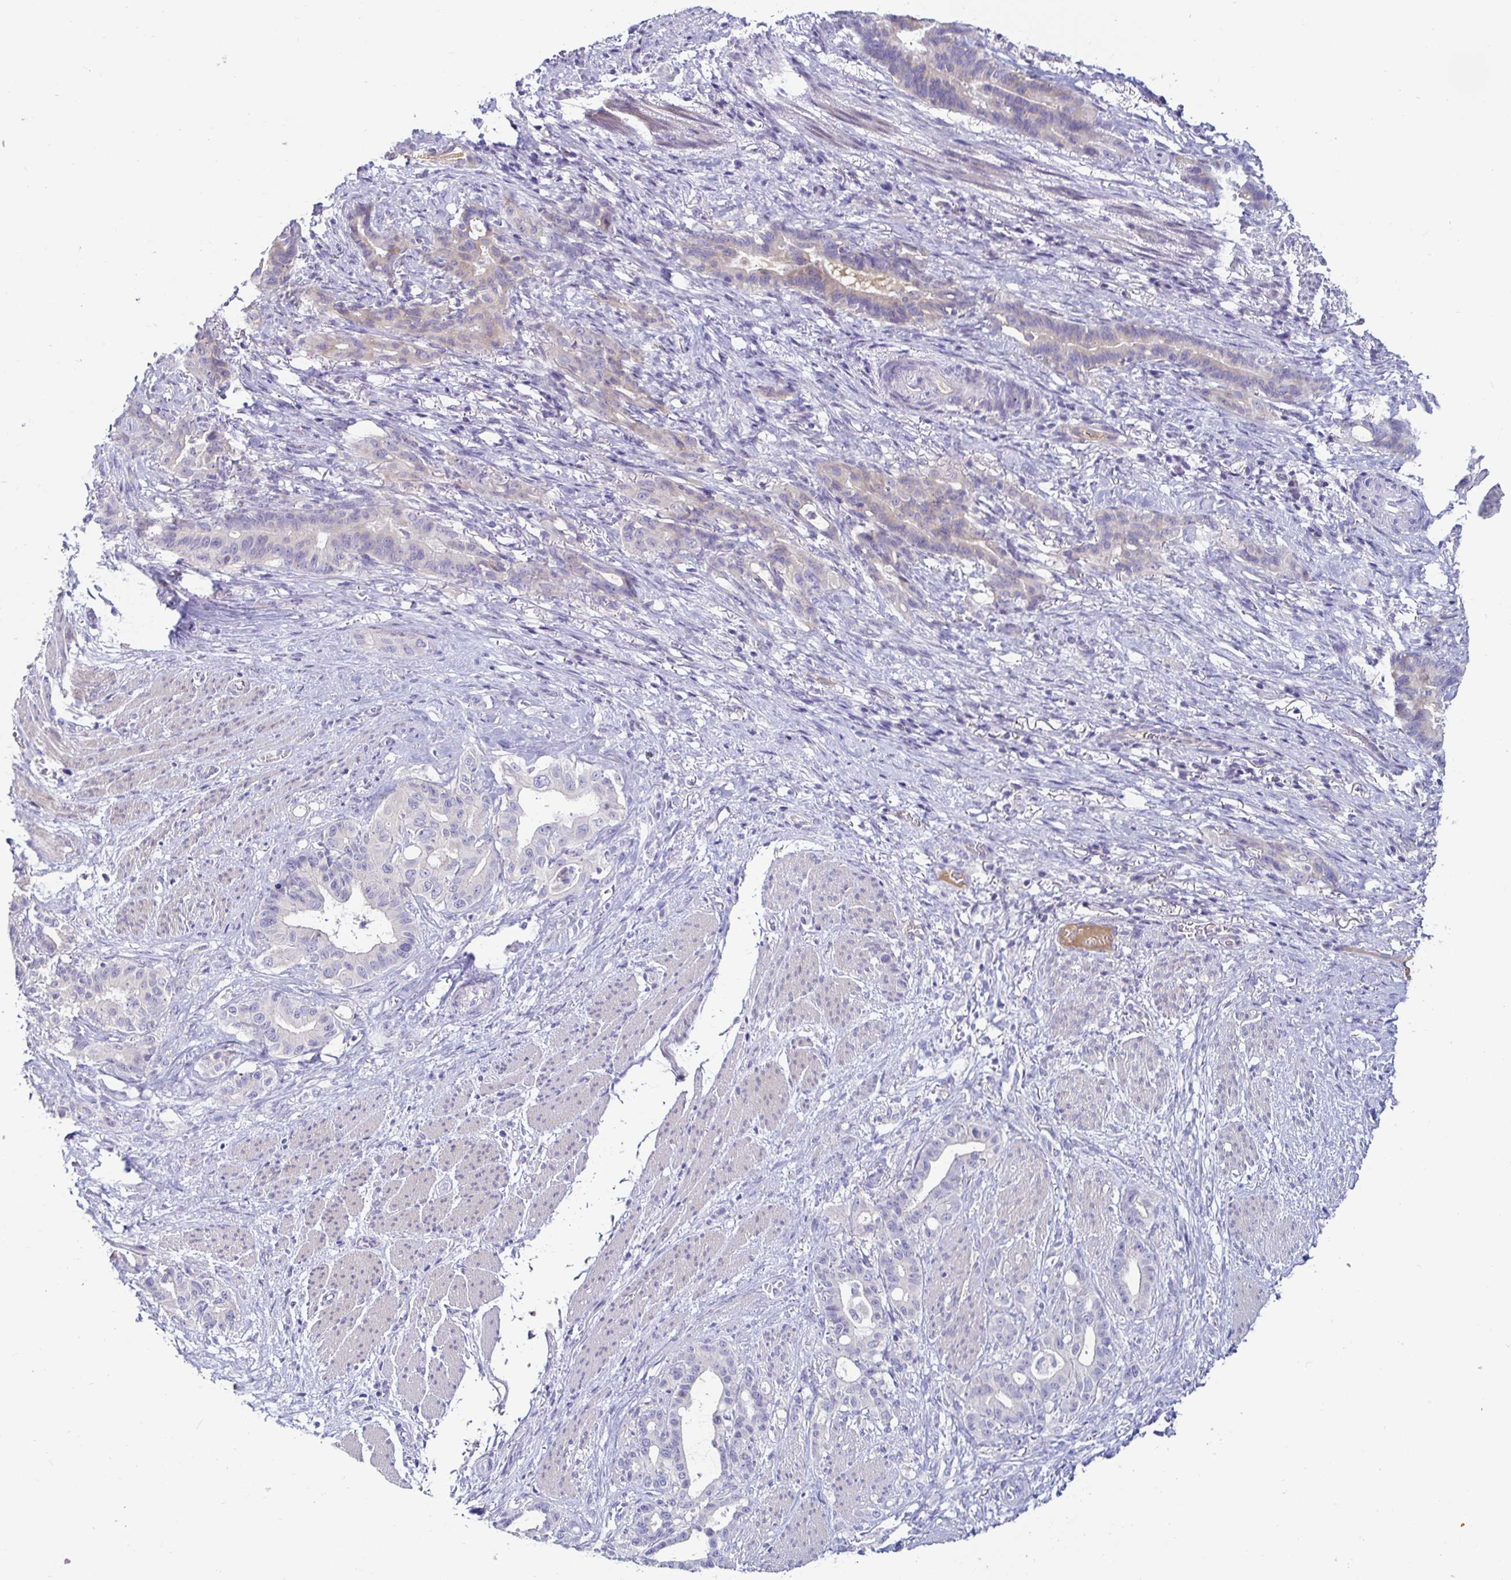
{"staining": {"intensity": "weak", "quantity": "<25%", "location": "cytoplasmic/membranous"}, "tissue": "stomach cancer", "cell_type": "Tumor cells", "image_type": "cancer", "snomed": [{"axis": "morphology", "description": "Normal tissue, NOS"}, {"axis": "morphology", "description": "Adenocarcinoma, NOS"}, {"axis": "topography", "description": "Esophagus"}, {"axis": "topography", "description": "Stomach, upper"}], "caption": "This is an immunohistochemistry image of adenocarcinoma (stomach). There is no staining in tumor cells.", "gene": "C4orf17", "patient": {"sex": "male", "age": 62}}